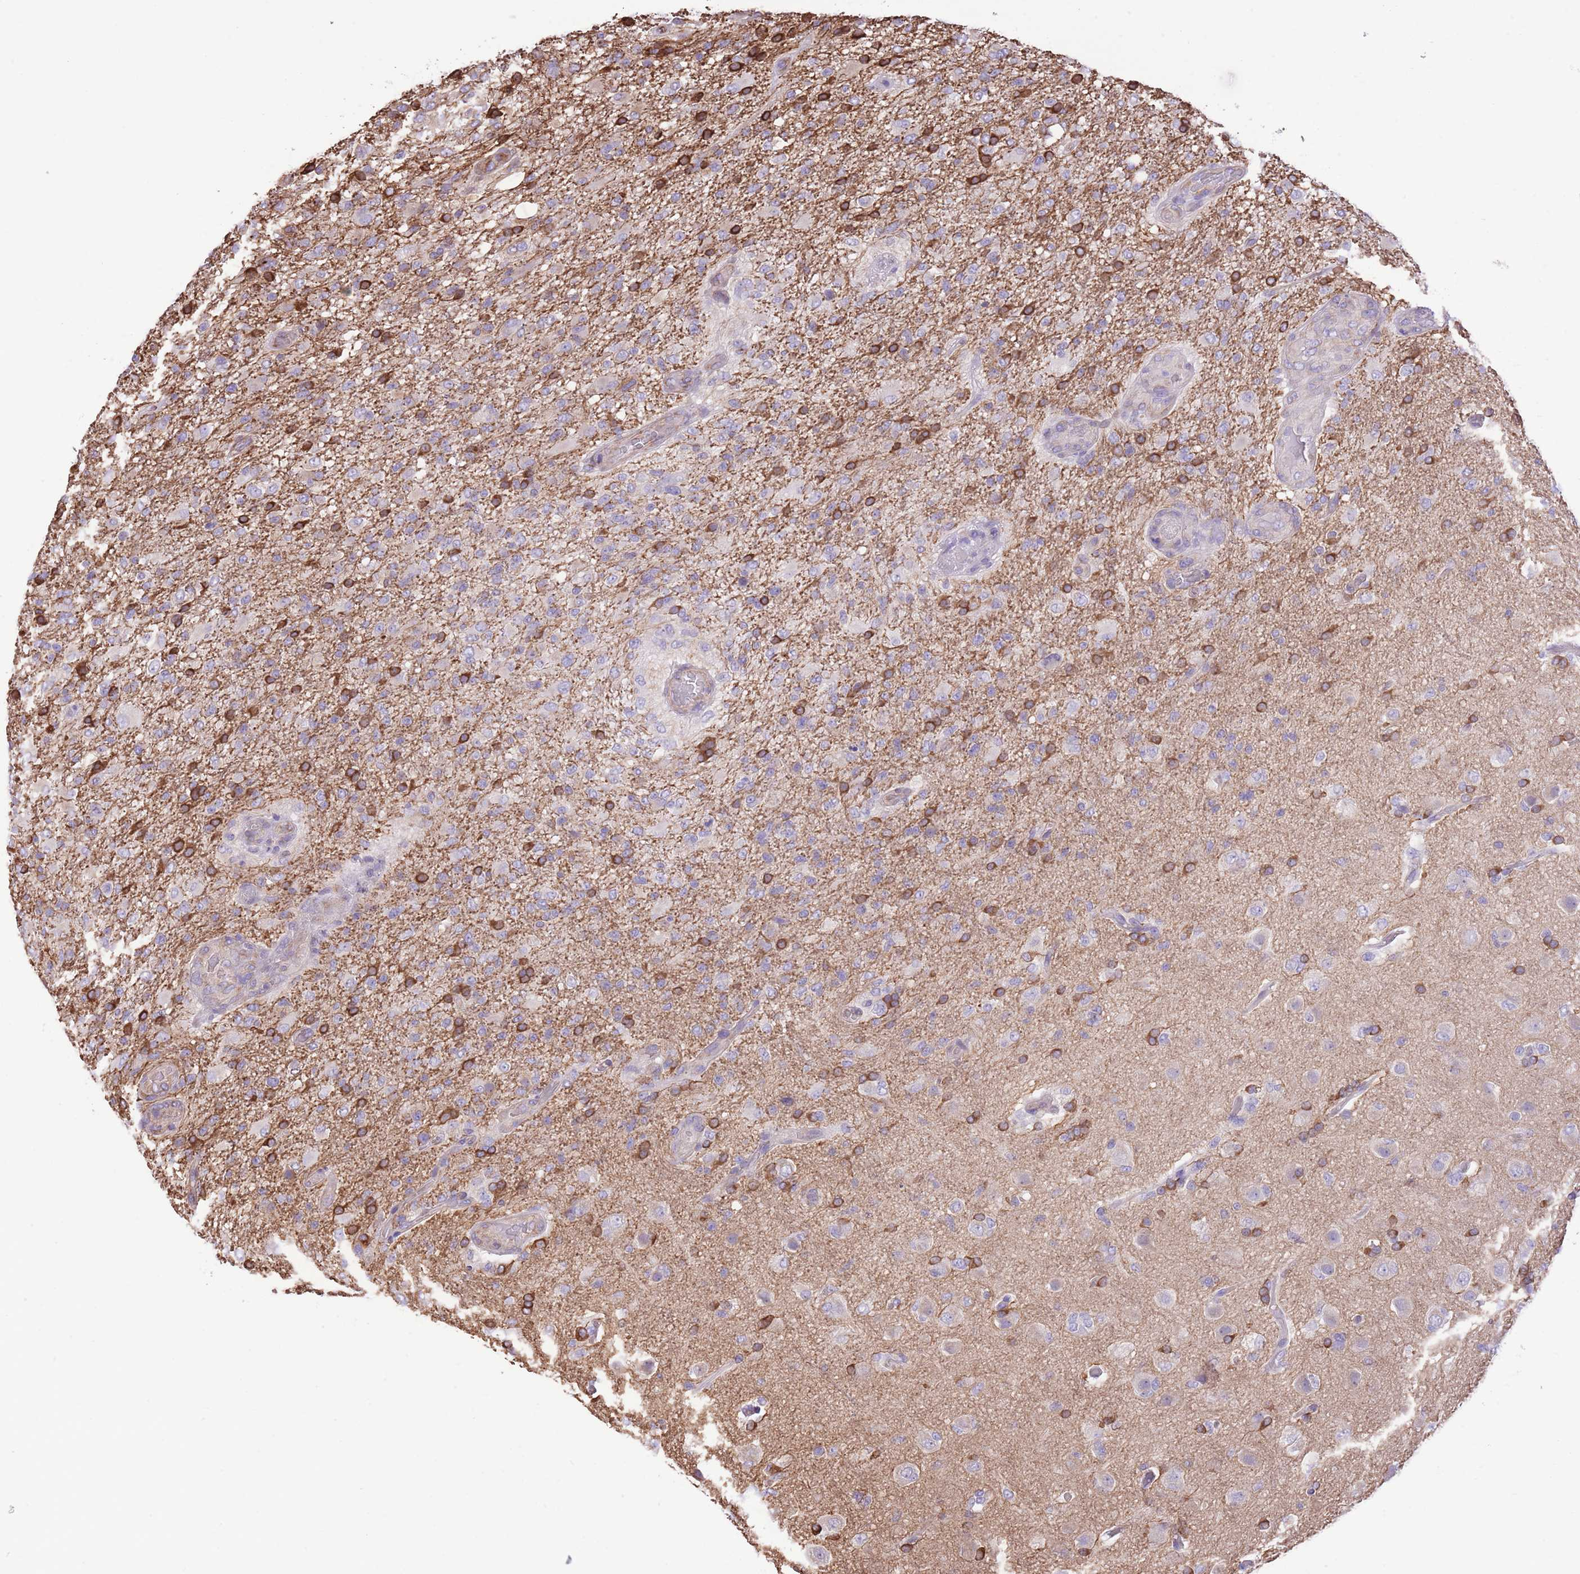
{"staining": {"intensity": "moderate", "quantity": "<25%", "location": "cytoplasmic/membranous"}, "tissue": "glioma", "cell_type": "Tumor cells", "image_type": "cancer", "snomed": [{"axis": "morphology", "description": "Glioma, malignant, High grade"}, {"axis": "topography", "description": "Brain"}], "caption": "Protein staining exhibits moderate cytoplasmic/membranous expression in approximately <25% of tumor cells in glioma.", "gene": "RHOU", "patient": {"sex": "female", "age": 74}}